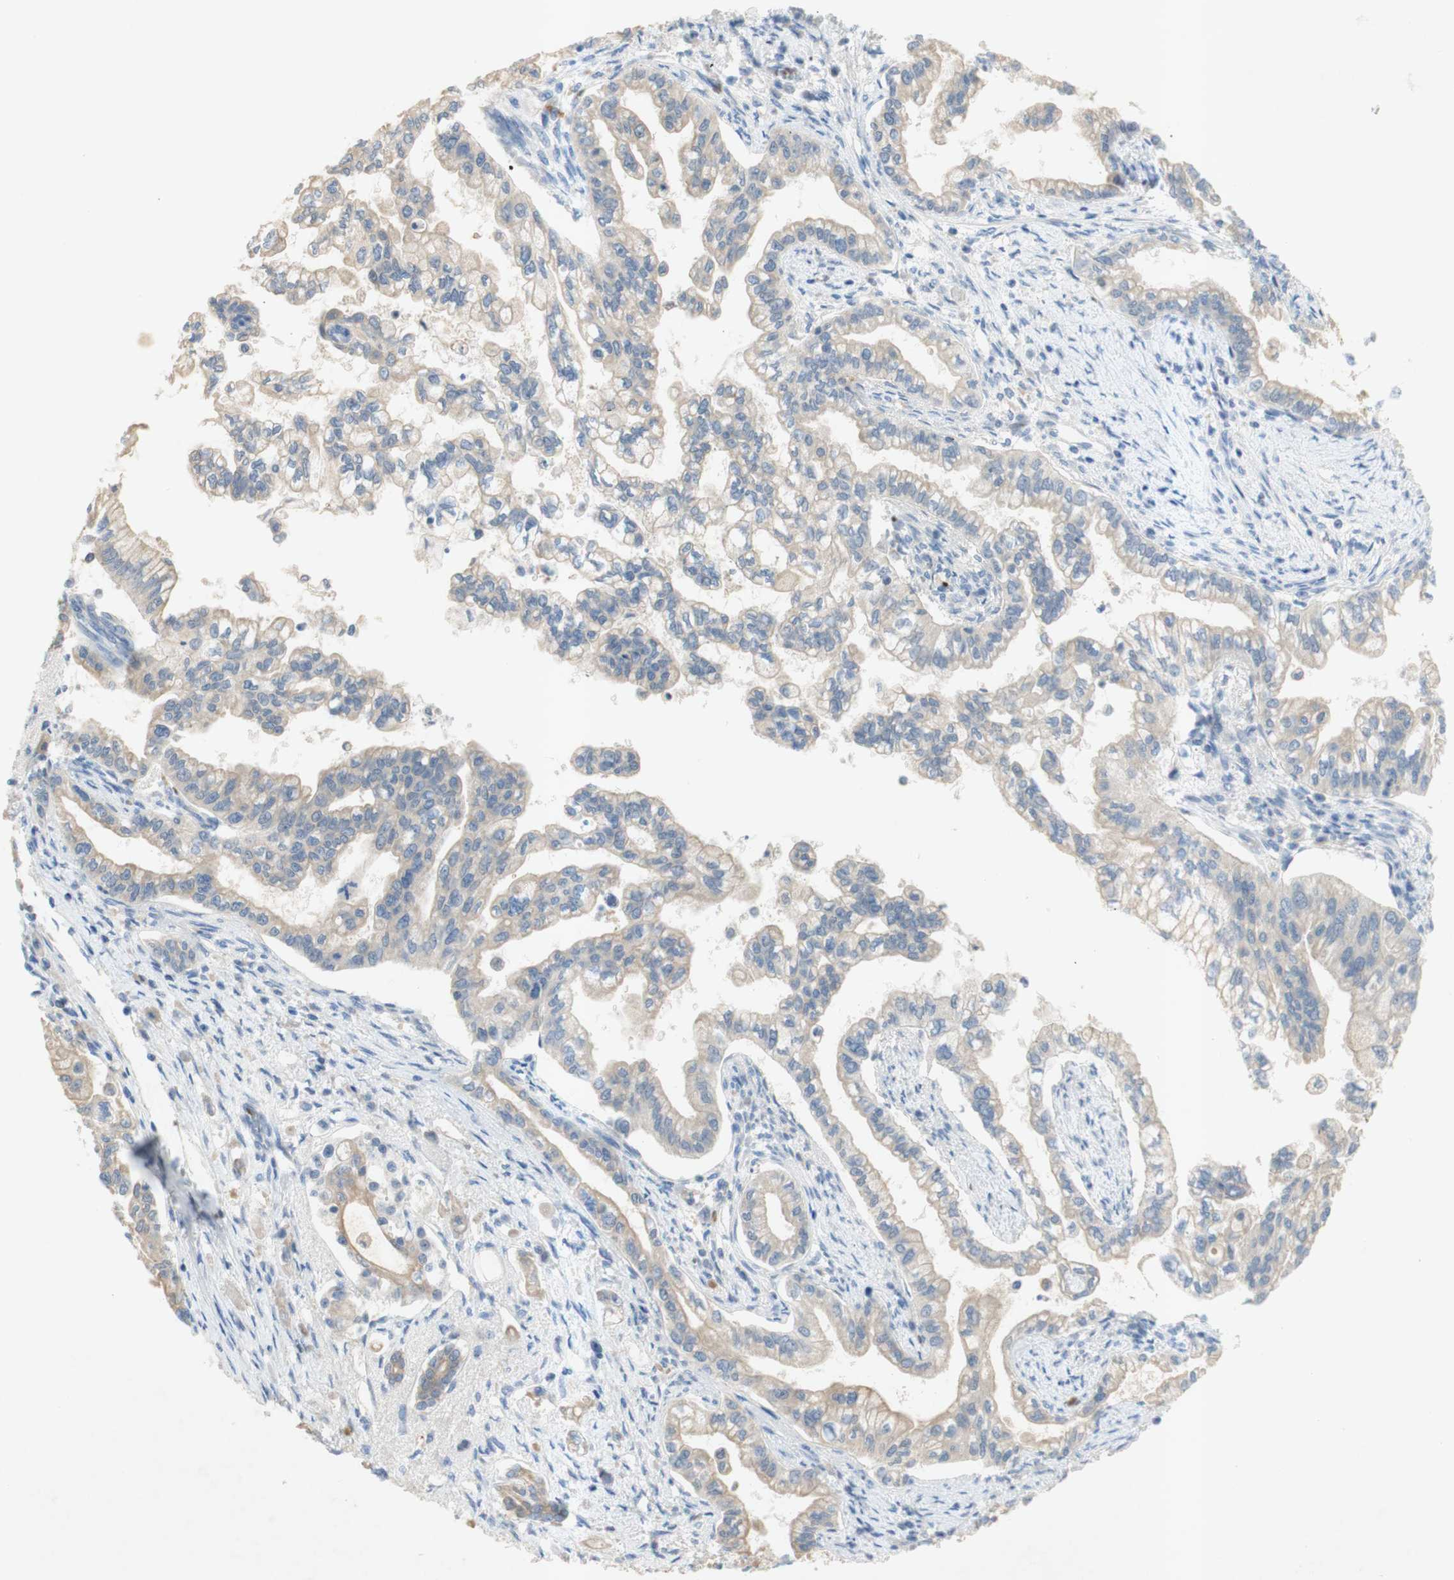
{"staining": {"intensity": "weak", "quantity": "25%-75%", "location": "cytoplasmic/membranous"}, "tissue": "pancreatic cancer", "cell_type": "Tumor cells", "image_type": "cancer", "snomed": [{"axis": "morphology", "description": "Normal tissue, NOS"}, {"axis": "topography", "description": "Pancreas"}], "caption": "Protein positivity by immunohistochemistry exhibits weak cytoplasmic/membranous positivity in about 25%-75% of tumor cells in pancreatic cancer.", "gene": "EPO", "patient": {"sex": "male", "age": 42}}